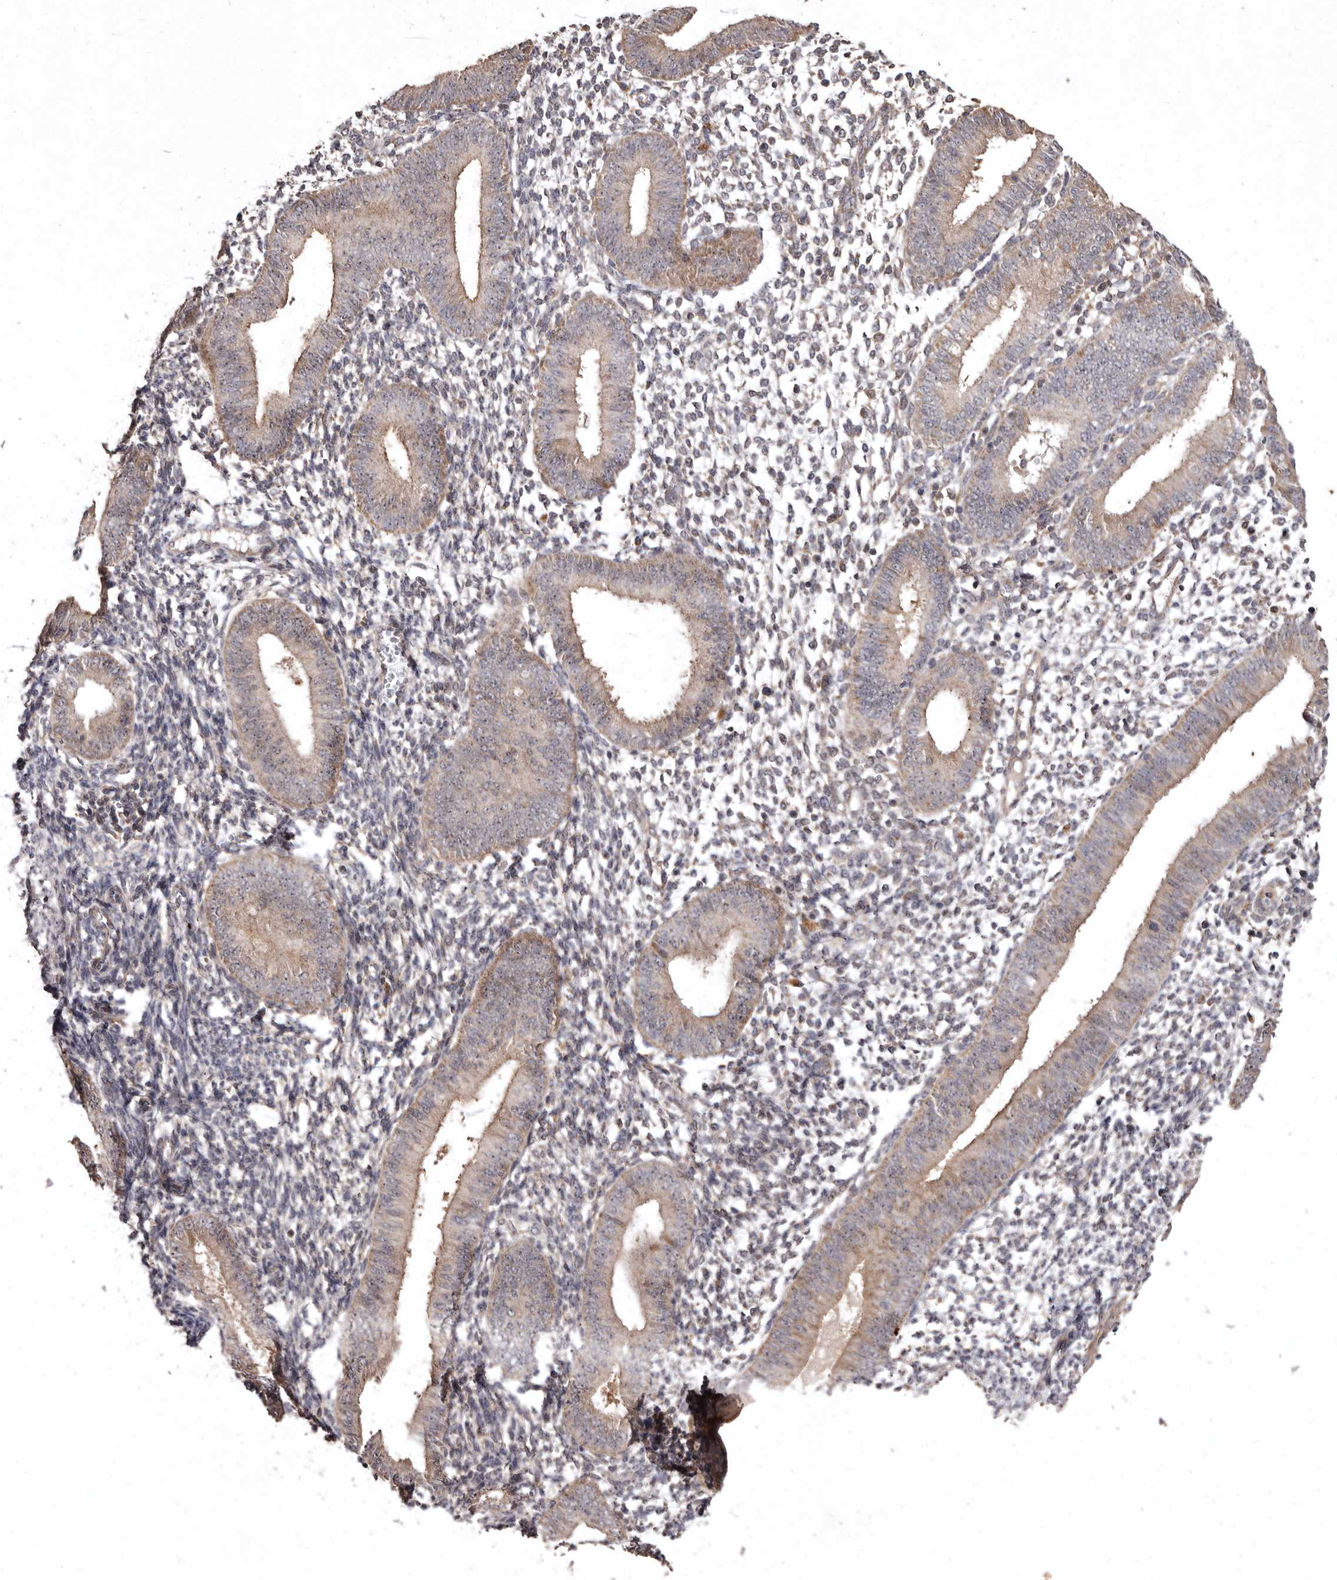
{"staining": {"intensity": "weak", "quantity": "25%-75%", "location": "cytoplasmic/membranous"}, "tissue": "endometrium", "cell_type": "Cells in endometrial stroma", "image_type": "normal", "snomed": [{"axis": "morphology", "description": "Normal tissue, NOS"}, {"axis": "topography", "description": "Uterus"}, {"axis": "topography", "description": "Endometrium"}], "caption": "Human endometrium stained with a protein marker displays weak staining in cells in endometrial stroma.", "gene": "FLAD1", "patient": {"sex": "female", "age": 48}}